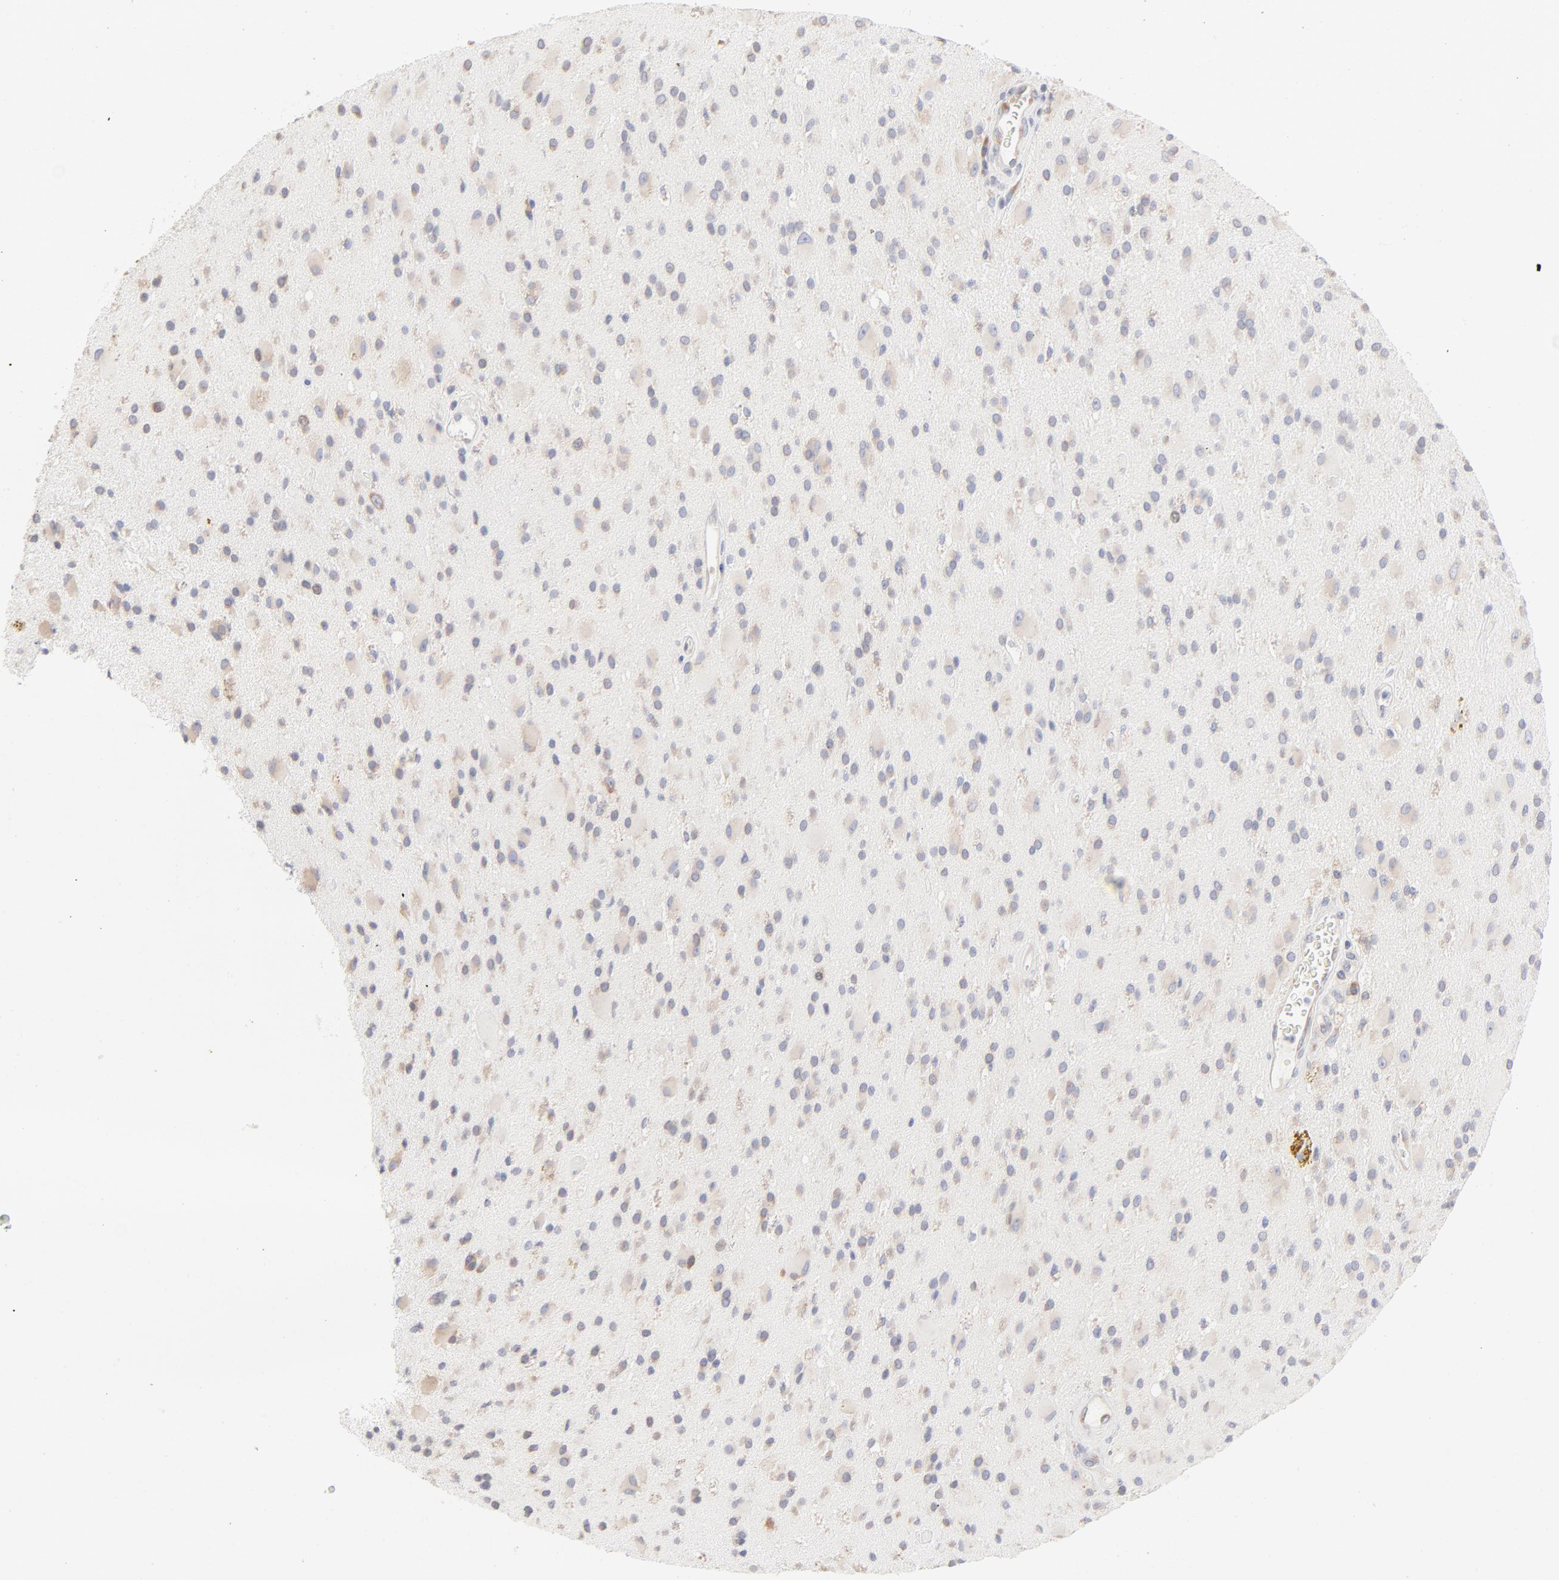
{"staining": {"intensity": "moderate", "quantity": "25%-75%", "location": "cytoplasmic/membranous"}, "tissue": "glioma", "cell_type": "Tumor cells", "image_type": "cancer", "snomed": [{"axis": "morphology", "description": "Glioma, malignant, Low grade"}, {"axis": "topography", "description": "Brain"}], "caption": "Glioma stained with a brown dye exhibits moderate cytoplasmic/membranous positive staining in approximately 25%-75% of tumor cells.", "gene": "RPS21", "patient": {"sex": "male", "age": 58}}